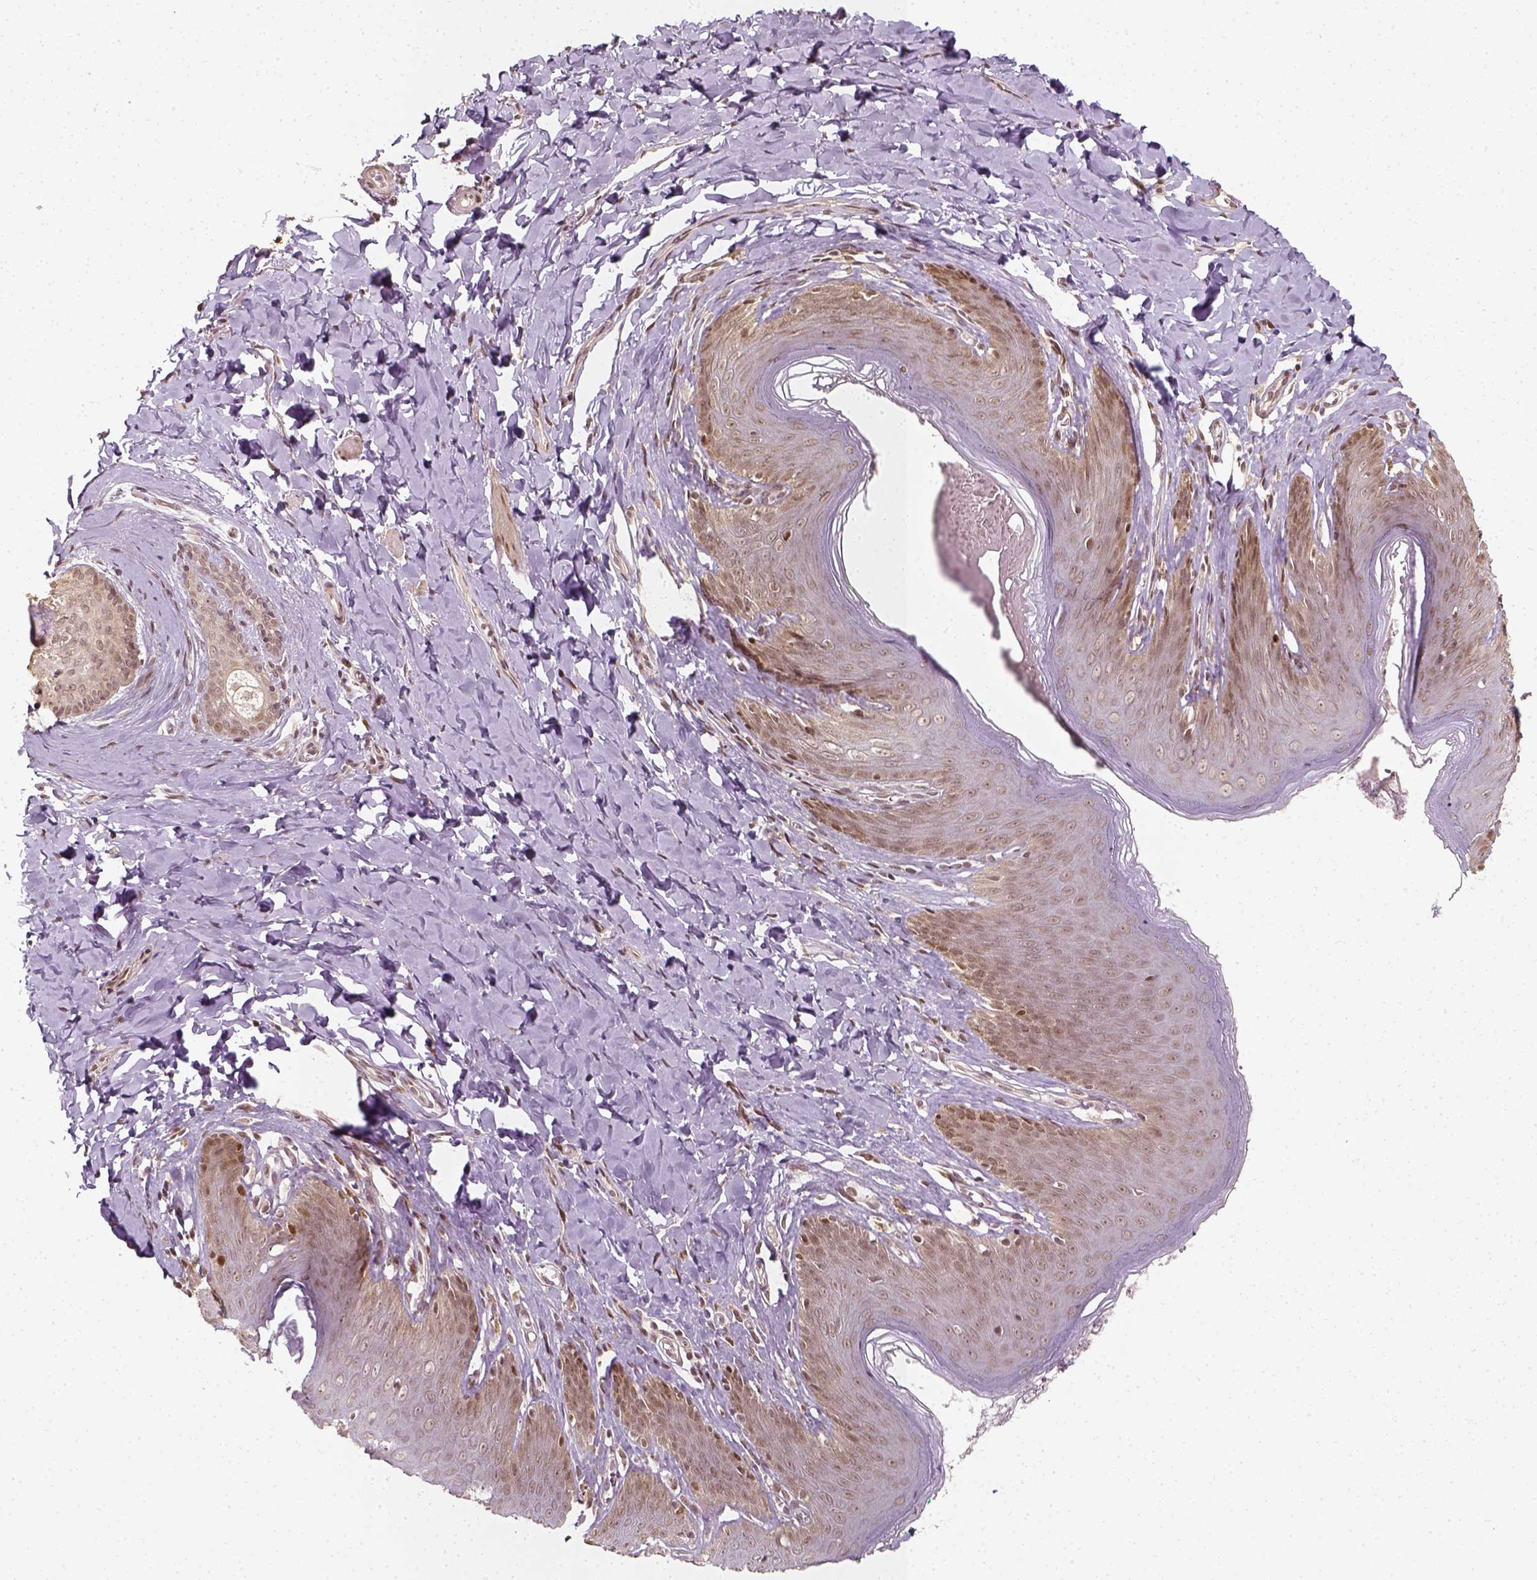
{"staining": {"intensity": "weak", "quantity": ">75%", "location": "nuclear"}, "tissue": "skin", "cell_type": "Epidermal cells", "image_type": "normal", "snomed": [{"axis": "morphology", "description": "Normal tissue, NOS"}, {"axis": "topography", "description": "Vulva"}, {"axis": "topography", "description": "Peripheral nerve tissue"}], "caption": "Normal skin was stained to show a protein in brown. There is low levels of weak nuclear staining in about >75% of epidermal cells. (DAB (3,3'-diaminobenzidine) IHC, brown staining for protein, blue staining for nuclei).", "gene": "ZMAT3", "patient": {"sex": "female", "age": 66}}